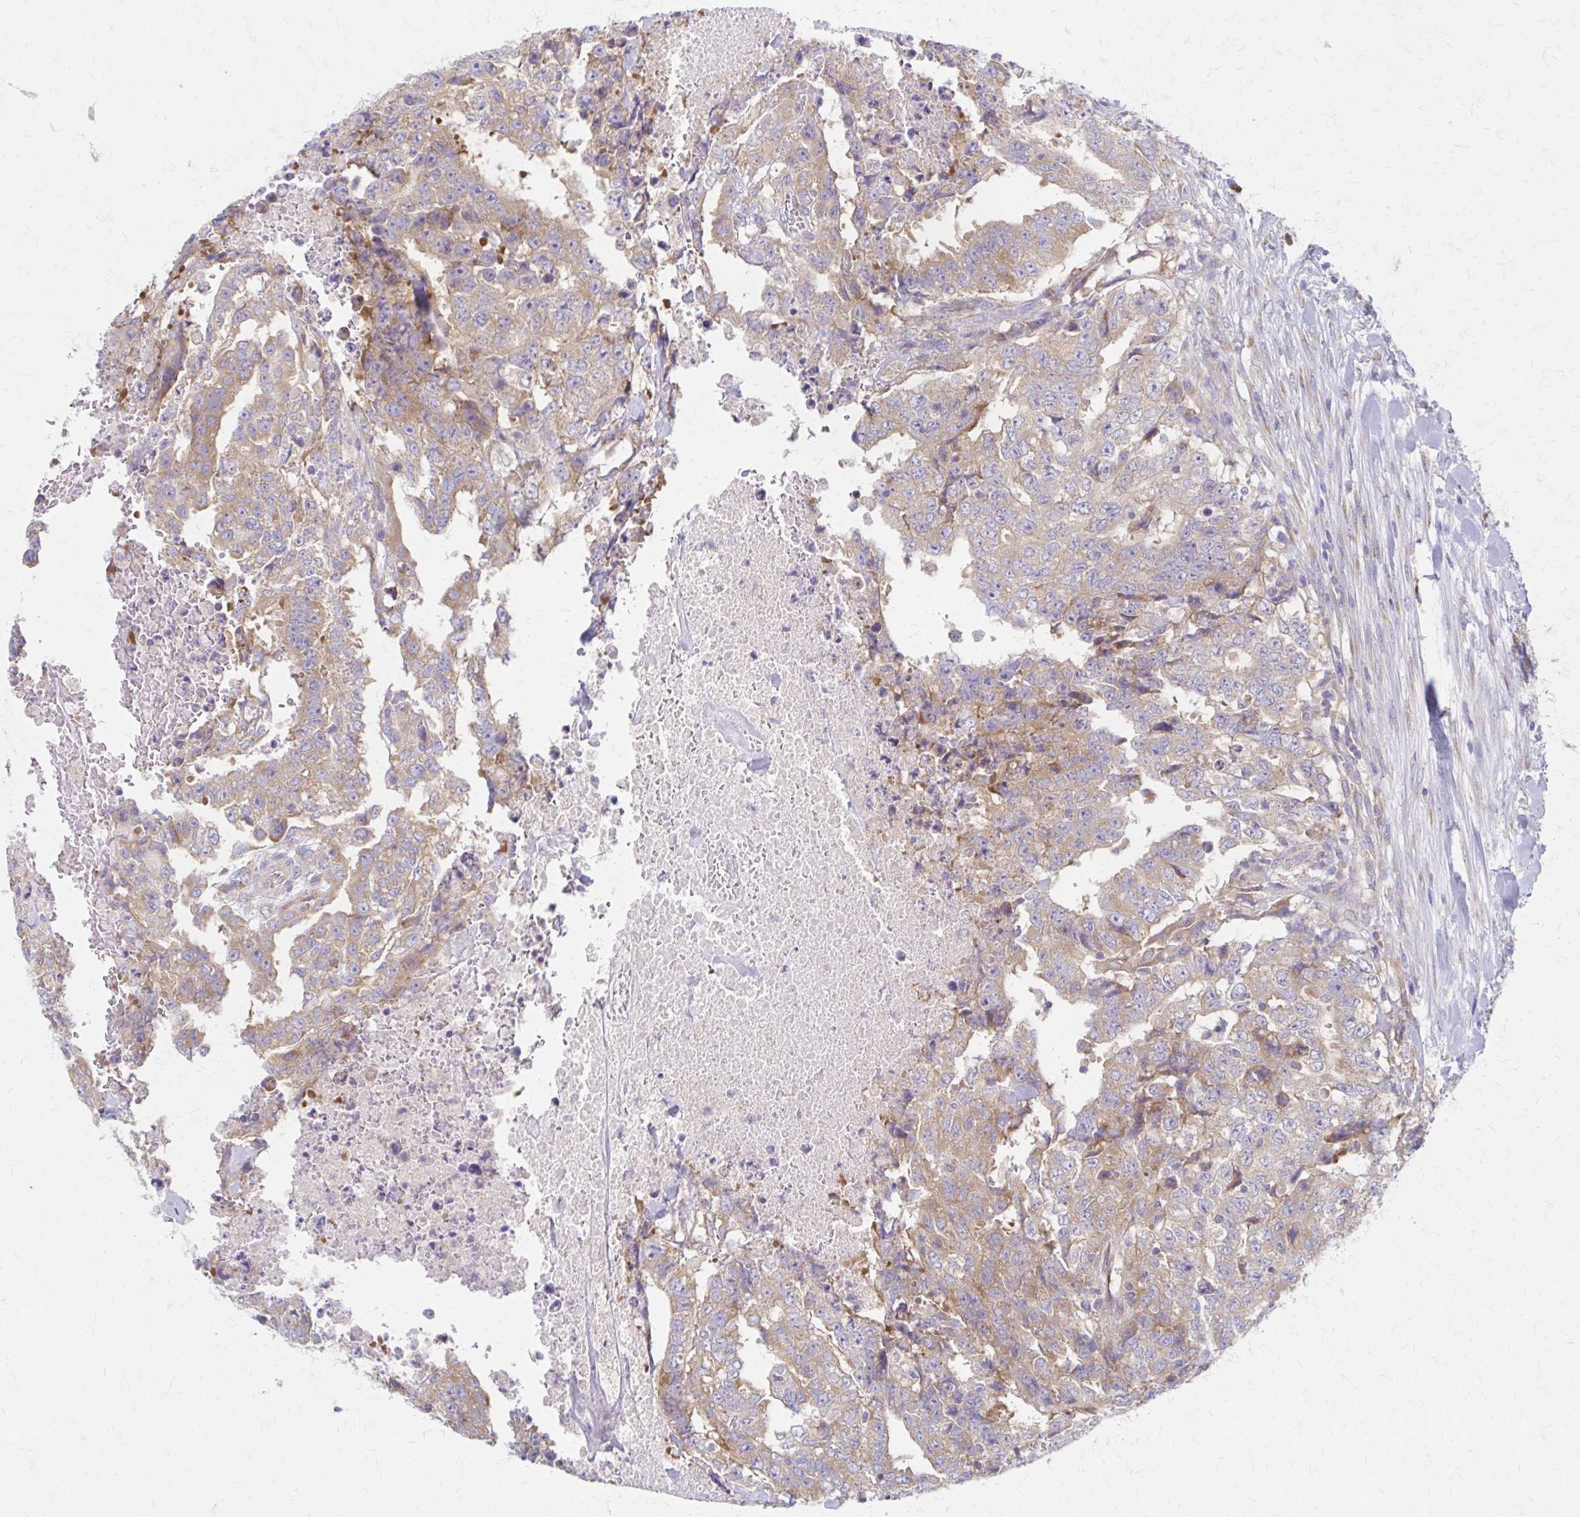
{"staining": {"intensity": "weak", "quantity": ">75%", "location": "cytoplasmic/membranous"}, "tissue": "testis cancer", "cell_type": "Tumor cells", "image_type": "cancer", "snomed": [{"axis": "morphology", "description": "Carcinoma, Embryonal, NOS"}, {"axis": "topography", "description": "Testis"}], "caption": "Brown immunohistochemical staining in embryonal carcinoma (testis) reveals weak cytoplasmic/membranous staining in approximately >75% of tumor cells.", "gene": "RPL27A", "patient": {"sex": "male", "age": 24}}